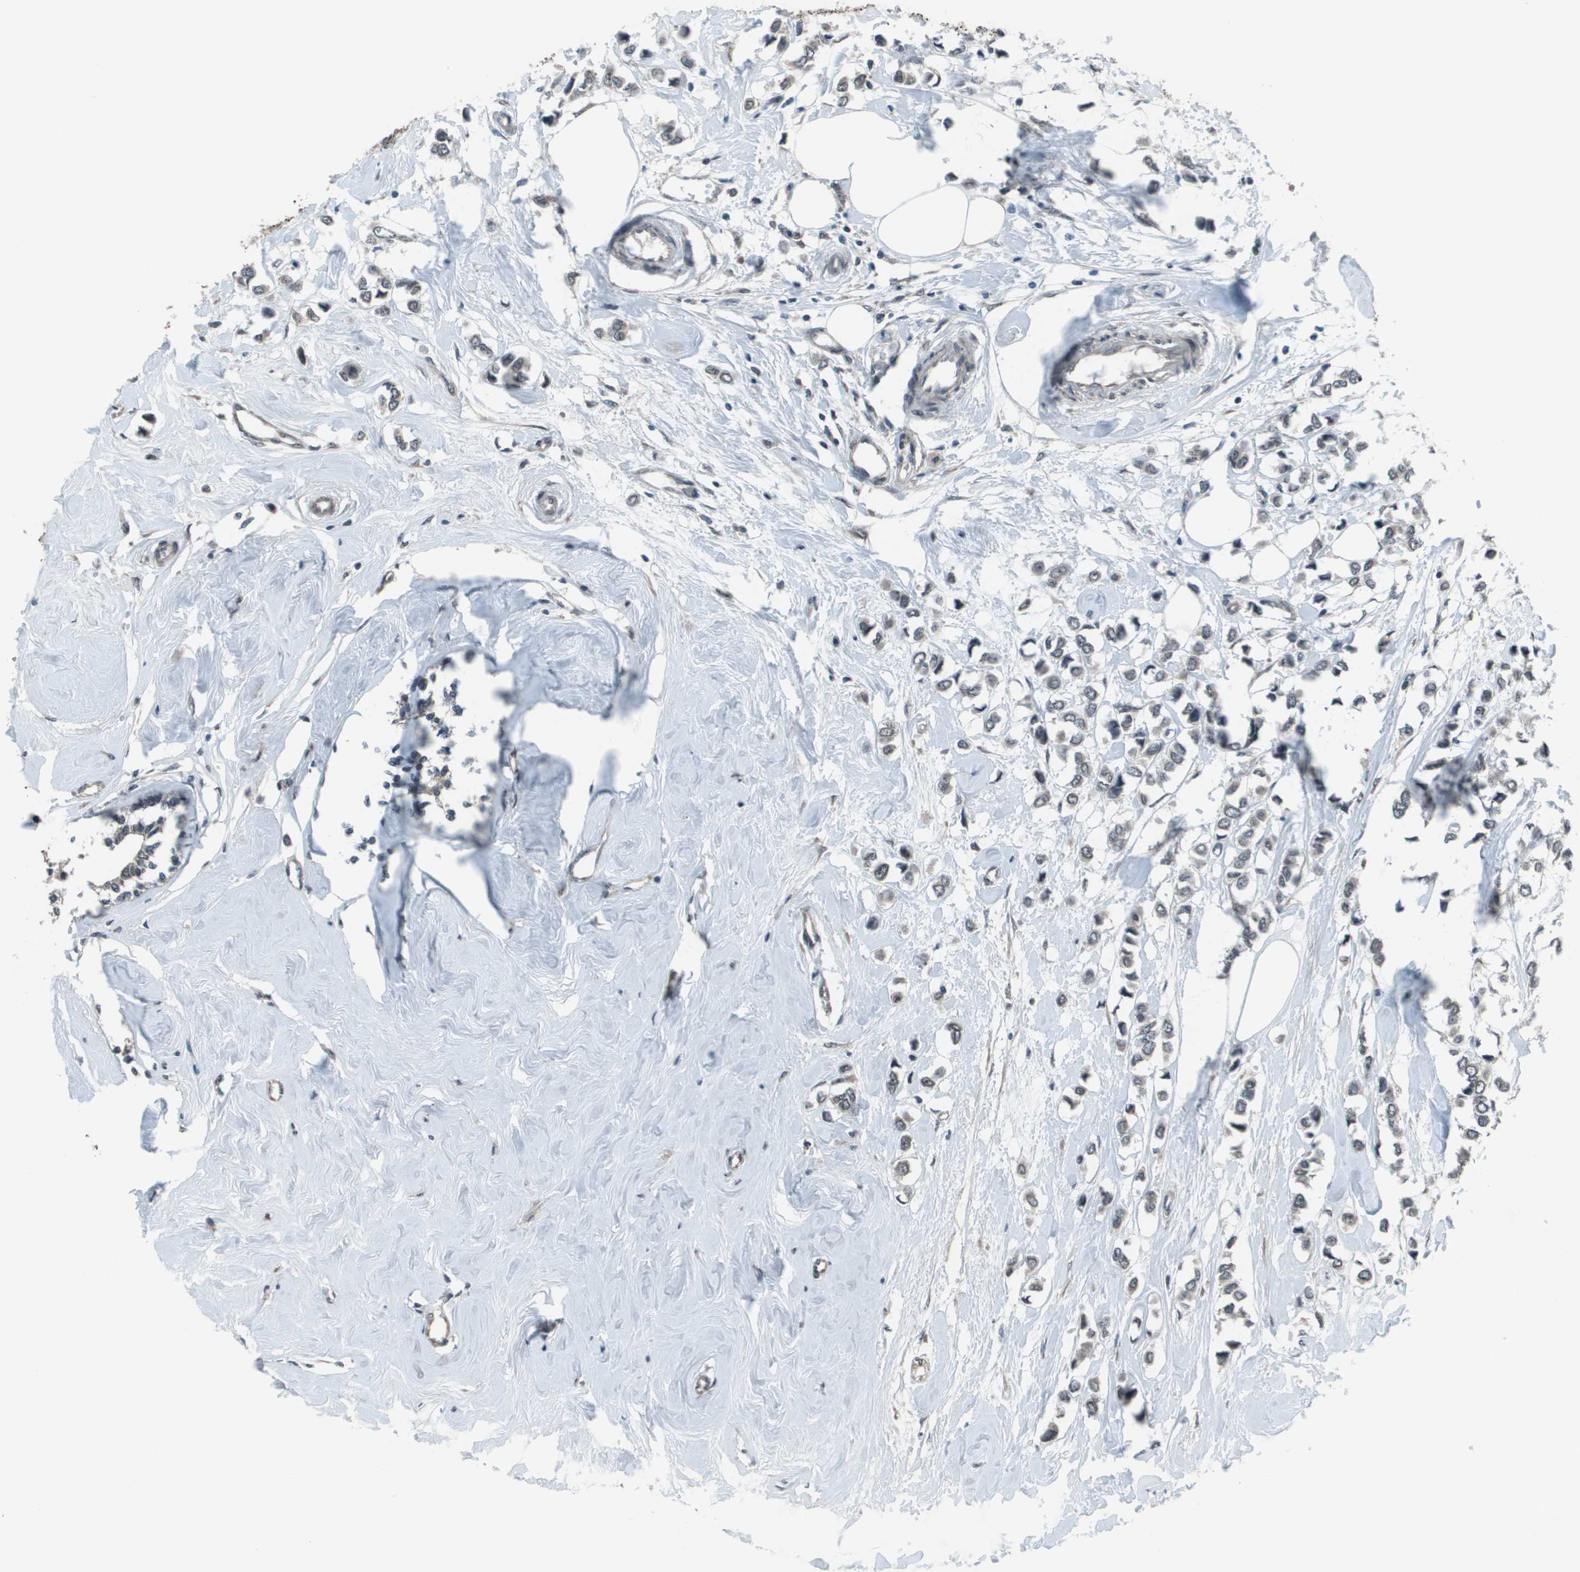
{"staining": {"intensity": "weak", "quantity": "25%-75%", "location": "cytoplasmic/membranous"}, "tissue": "breast cancer", "cell_type": "Tumor cells", "image_type": "cancer", "snomed": [{"axis": "morphology", "description": "Lobular carcinoma"}, {"axis": "topography", "description": "Breast"}], "caption": "Brown immunohistochemical staining in breast cancer (lobular carcinoma) demonstrates weak cytoplasmic/membranous staining in about 25%-75% of tumor cells. The staining was performed using DAB, with brown indicating positive protein expression. Nuclei are stained blue with hematoxylin.", "gene": "PPFIA1", "patient": {"sex": "female", "age": 51}}